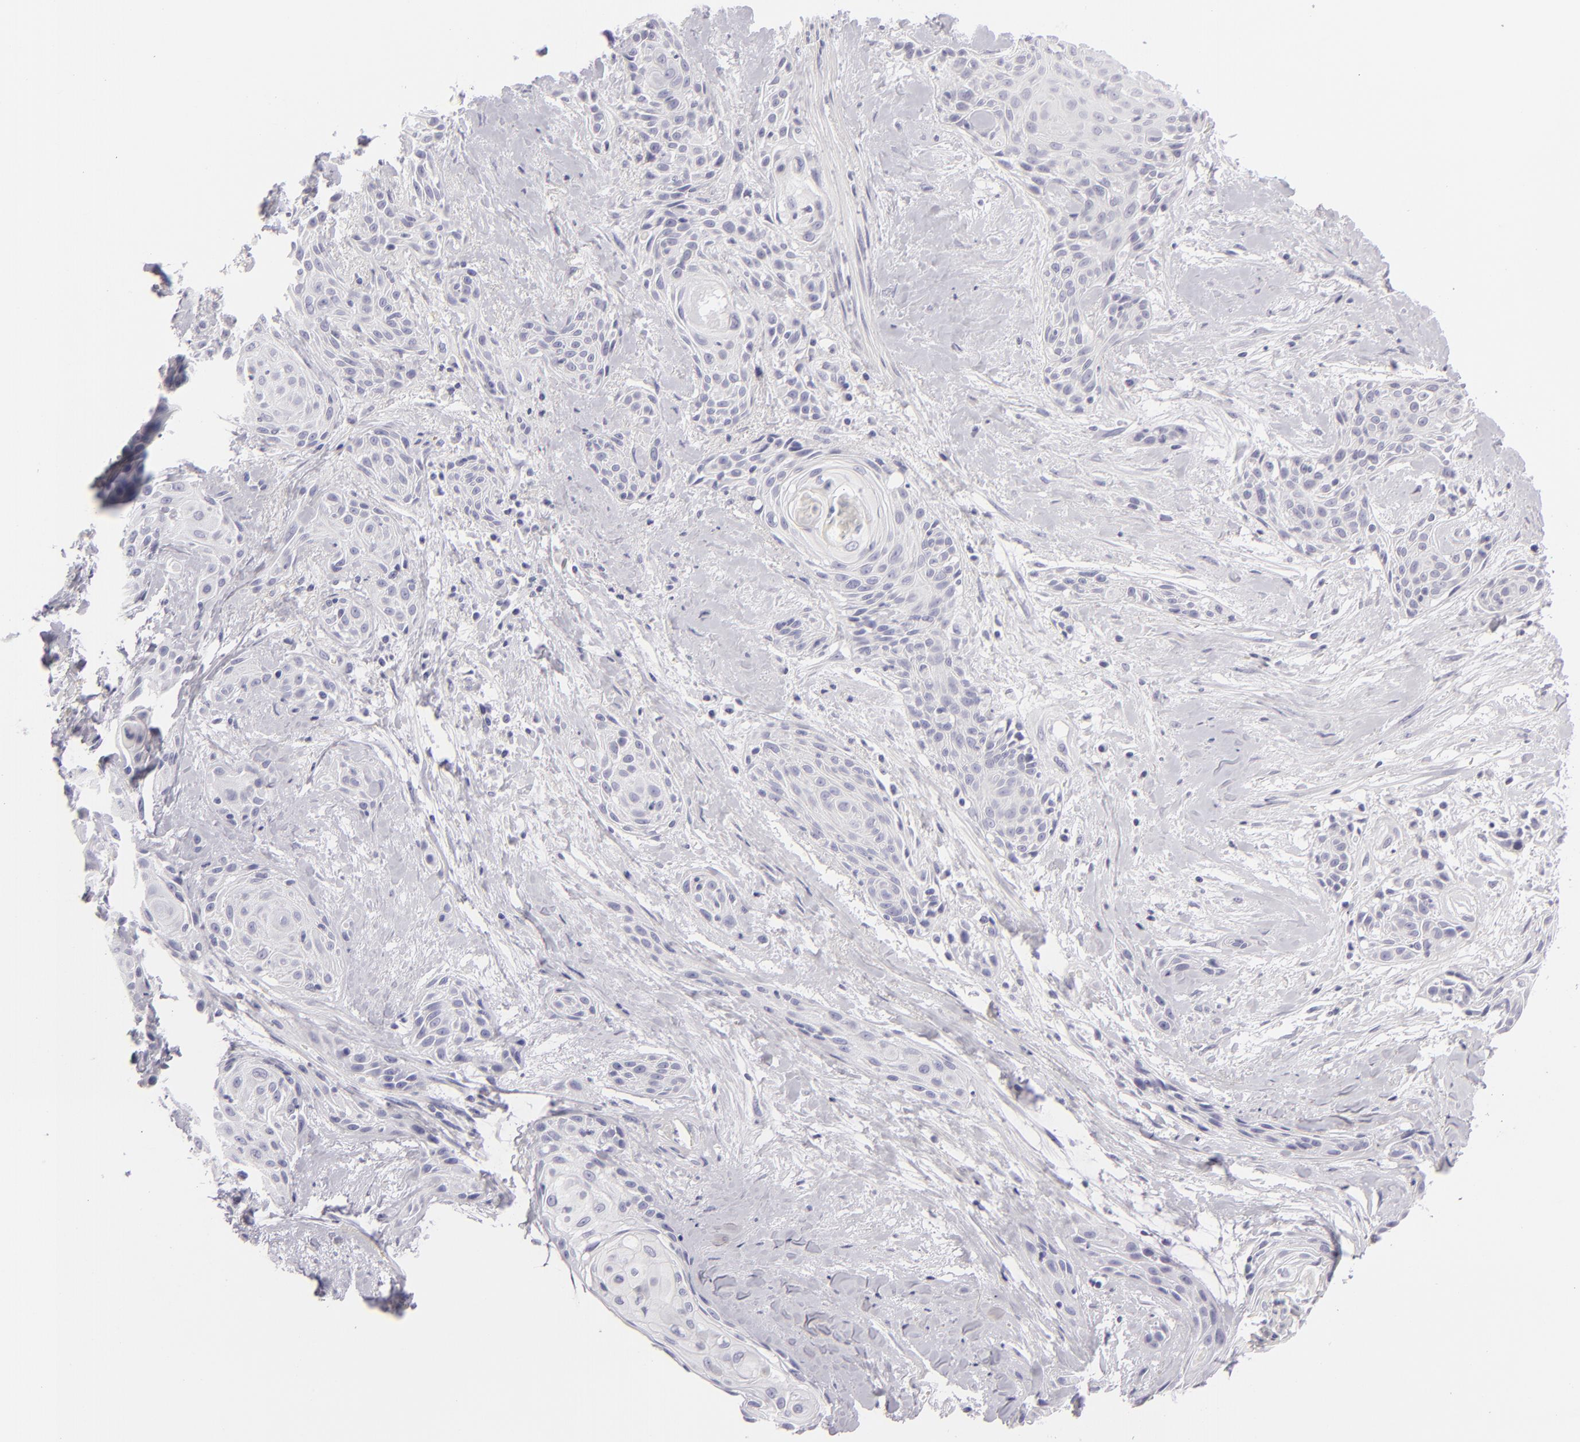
{"staining": {"intensity": "negative", "quantity": "none", "location": "none"}, "tissue": "skin cancer", "cell_type": "Tumor cells", "image_type": "cancer", "snomed": [{"axis": "morphology", "description": "Squamous cell carcinoma, NOS"}, {"axis": "topography", "description": "Skin"}, {"axis": "topography", "description": "Anal"}], "caption": "A high-resolution micrograph shows IHC staining of skin cancer, which shows no significant expression in tumor cells. (DAB (3,3'-diaminobenzidine) IHC, high magnification).", "gene": "VIL1", "patient": {"sex": "male", "age": 64}}